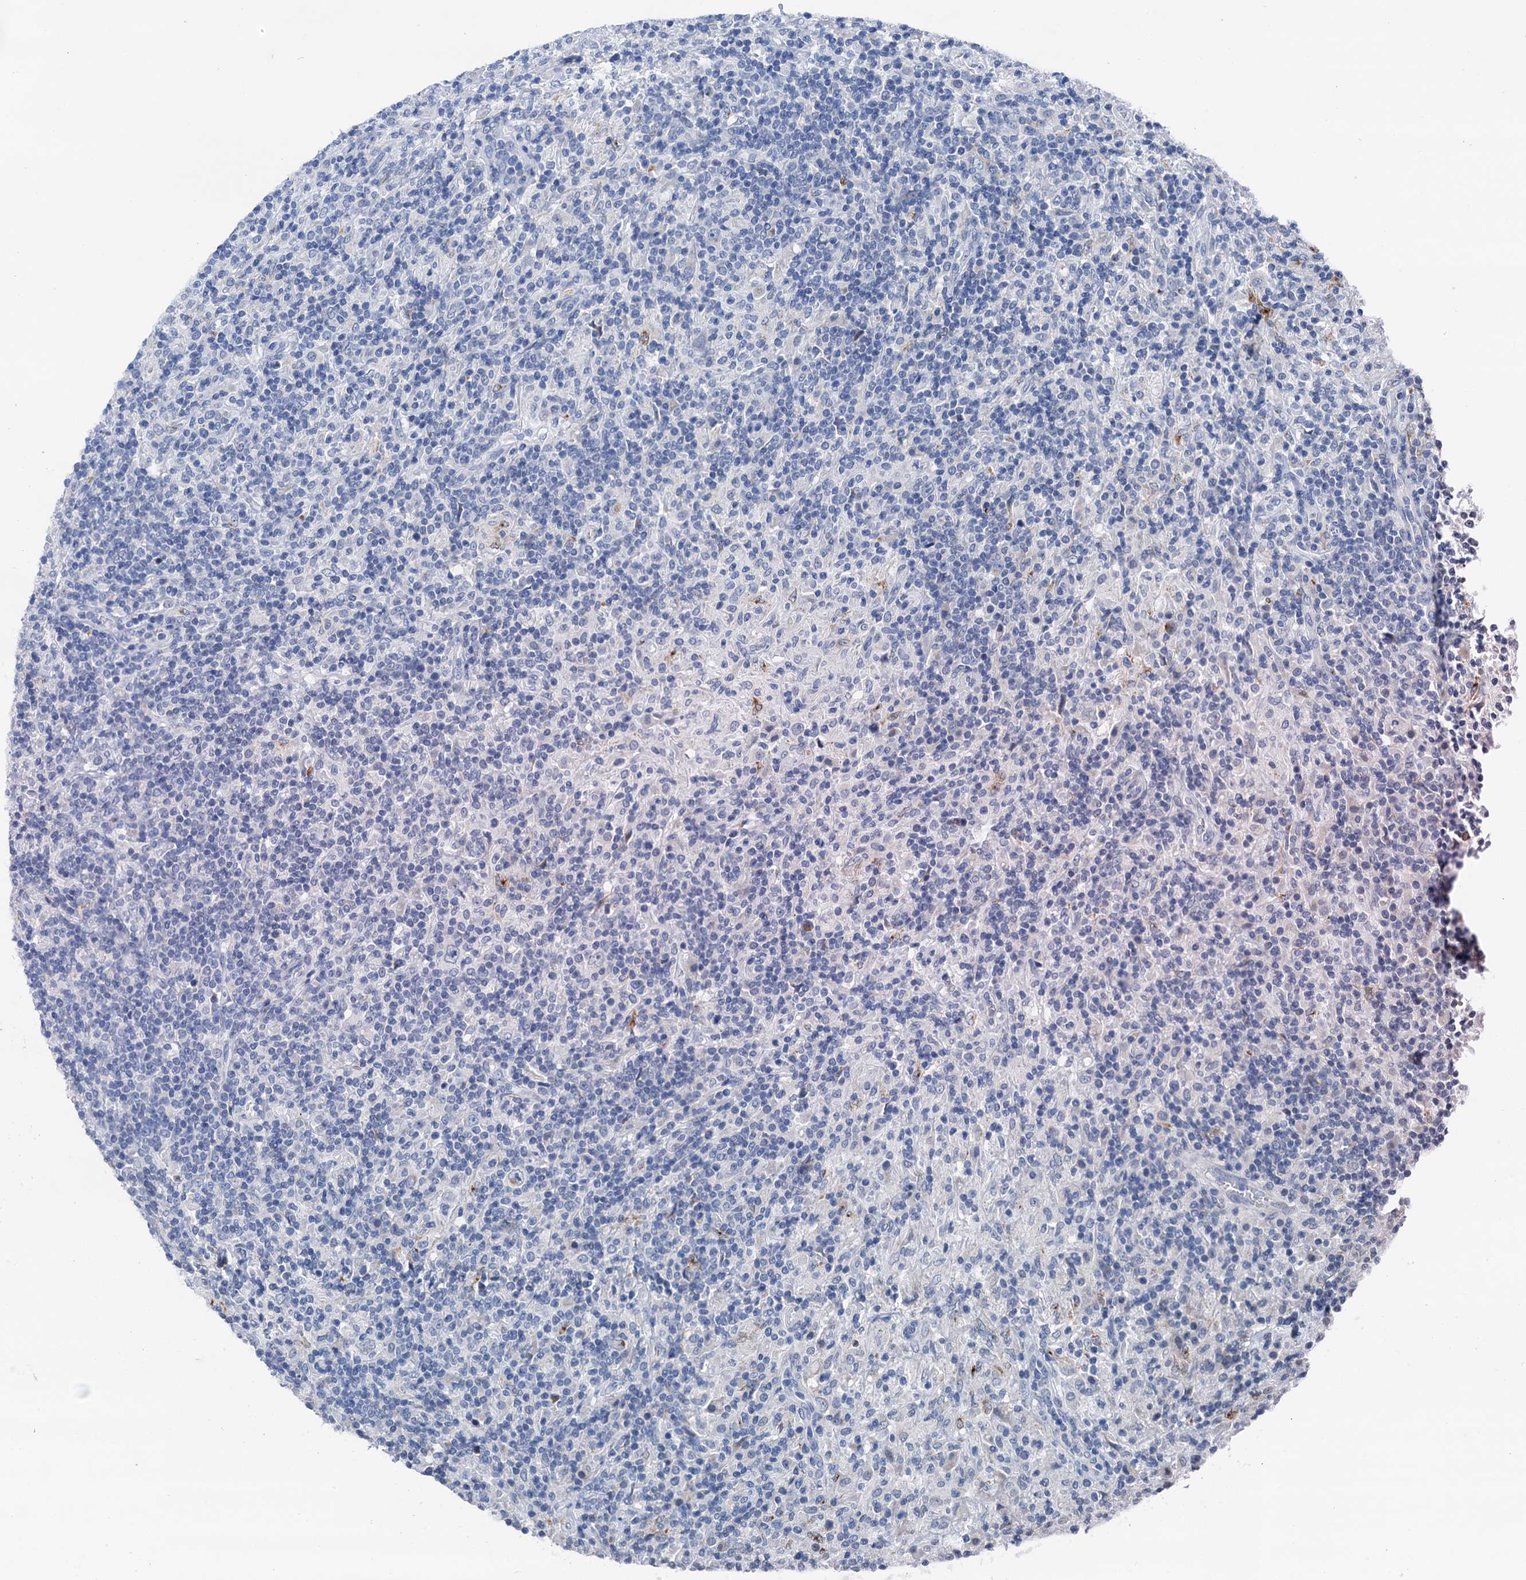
{"staining": {"intensity": "negative", "quantity": "none", "location": "none"}, "tissue": "lymphoma", "cell_type": "Tumor cells", "image_type": "cancer", "snomed": [{"axis": "morphology", "description": "Hodgkin's disease, NOS"}, {"axis": "topography", "description": "Lymph node"}], "caption": "This micrograph is of lymphoma stained with IHC to label a protein in brown with the nuclei are counter-stained blue. There is no positivity in tumor cells. (DAB IHC with hematoxylin counter stain).", "gene": "SHLD1", "patient": {"sex": "male", "age": 70}}